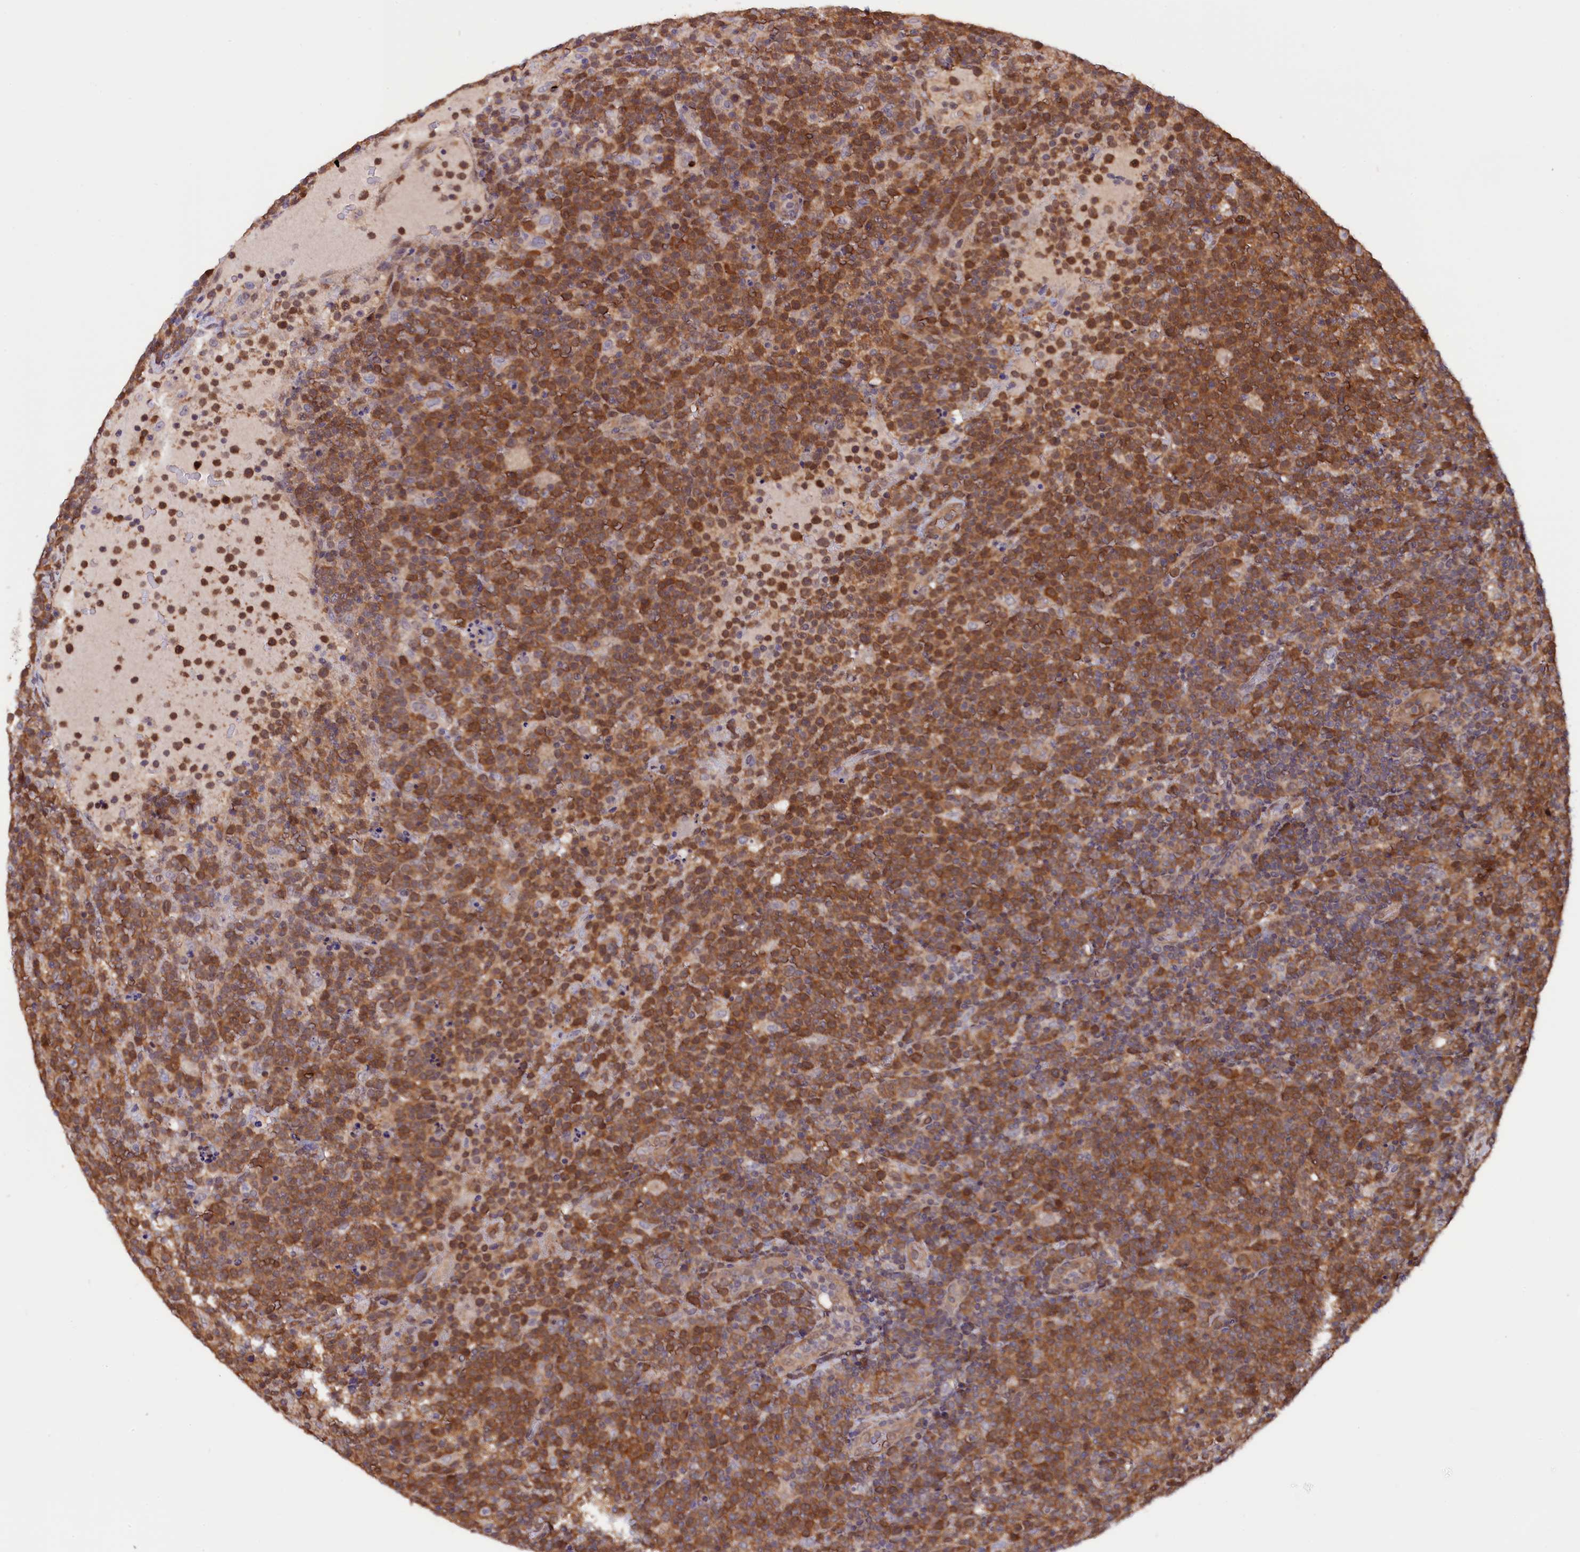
{"staining": {"intensity": "moderate", "quantity": ">75%", "location": "cytoplasmic/membranous"}, "tissue": "lymphoma", "cell_type": "Tumor cells", "image_type": "cancer", "snomed": [{"axis": "morphology", "description": "Malignant lymphoma, non-Hodgkin's type, High grade"}, {"axis": "topography", "description": "Lymph node"}], "caption": "DAB immunohistochemical staining of malignant lymphoma, non-Hodgkin's type (high-grade) reveals moderate cytoplasmic/membranous protein staining in about >75% of tumor cells.", "gene": "JPT2", "patient": {"sex": "male", "age": 61}}